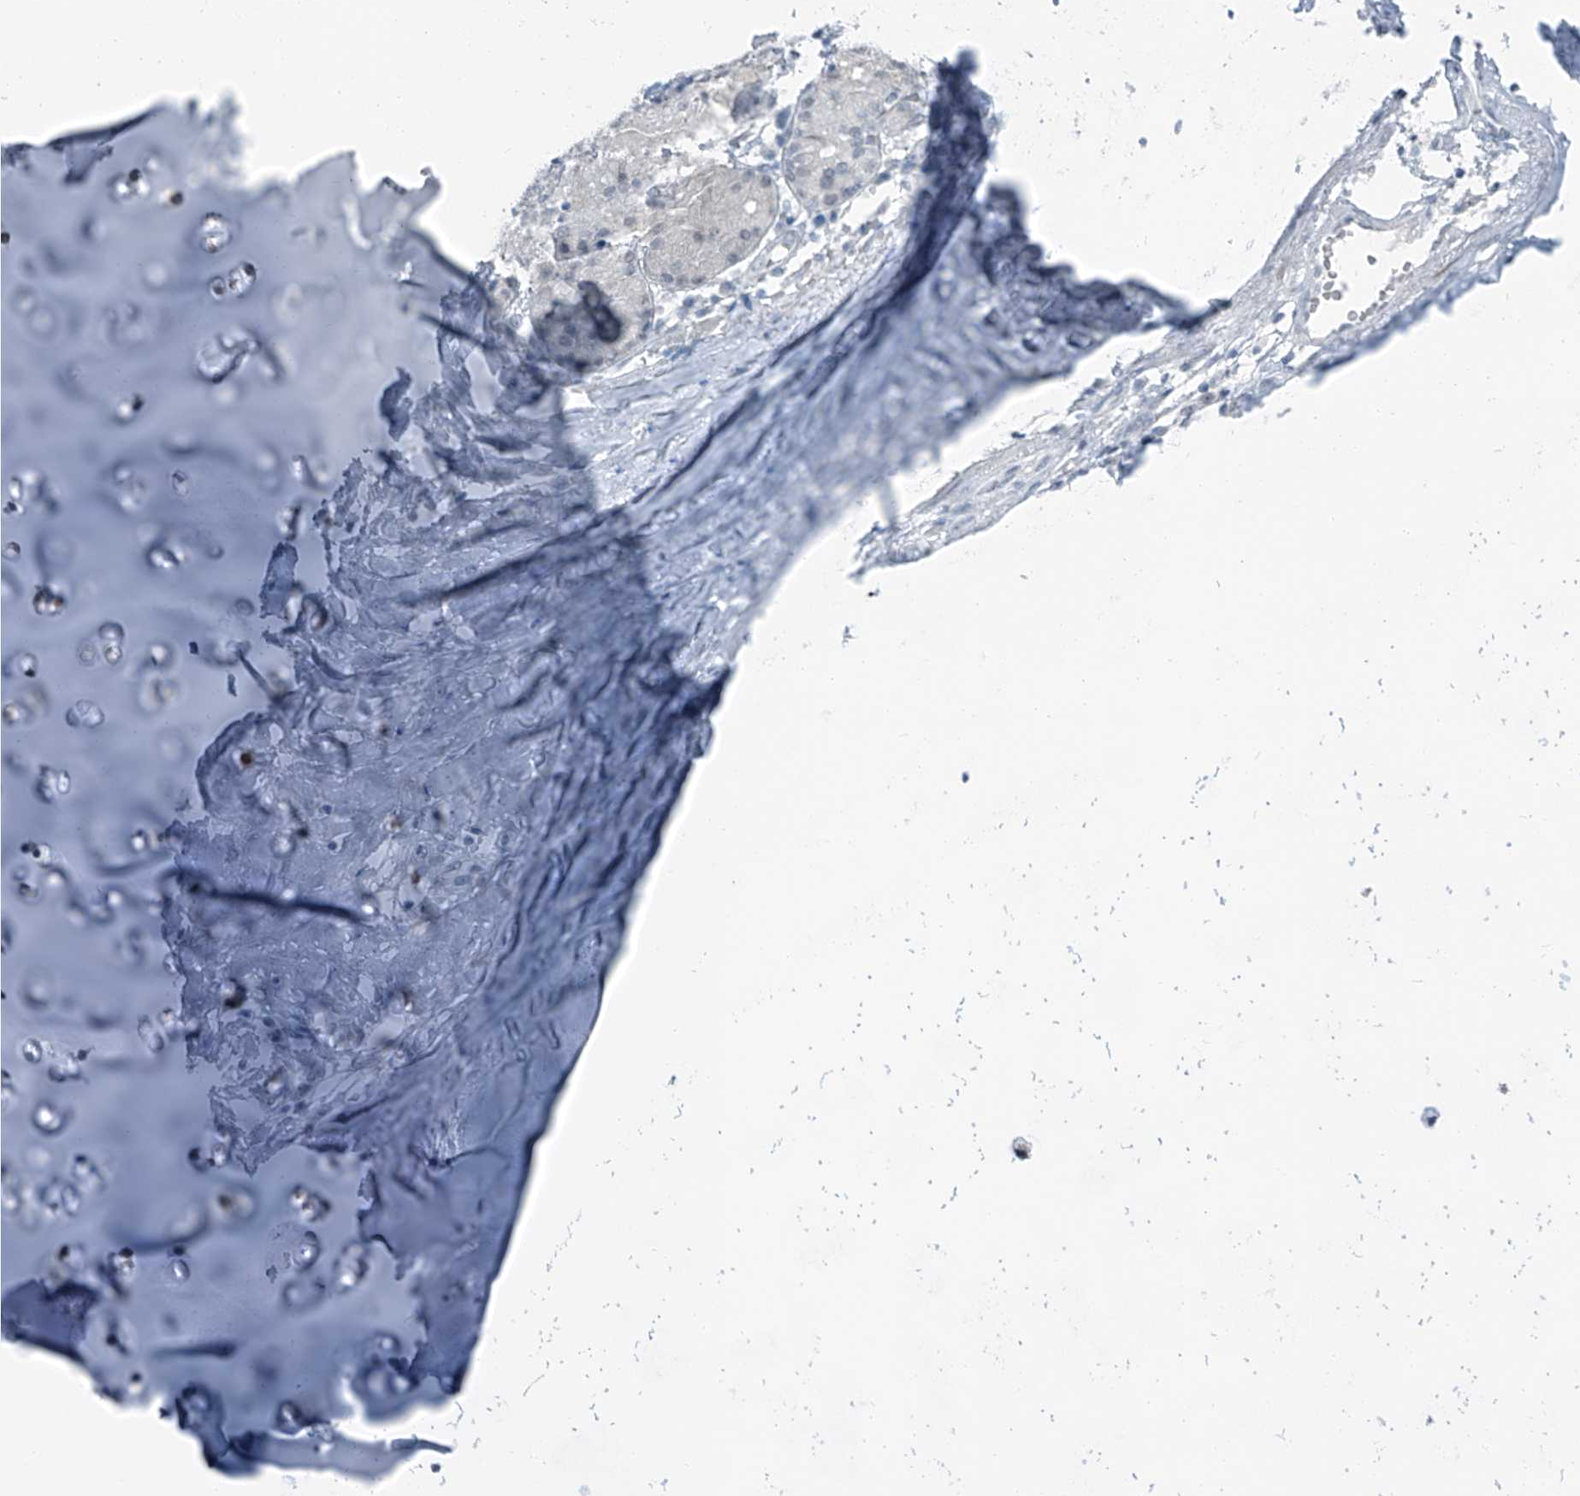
{"staining": {"intensity": "negative", "quantity": "none", "location": "none"}, "tissue": "adipose tissue", "cell_type": "Adipocytes", "image_type": "normal", "snomed": [{"axis": "morphology", "description": "Normal tissue, NOS"}, {"axis": "morphology", "description": "Basal cell carcinoma"}, {"axis": "topography", "description": "Cartilage tissue"}, {"axis": "topography", "description": "Nasopharynx"}, {"axis": "topography", "description": "Oral tissue"}], "caption": "IHC of normal adipose tissue shows no positivity in adipocytes.", "gene": "RGN", "patient": {"sex": "female", "age": 77}}